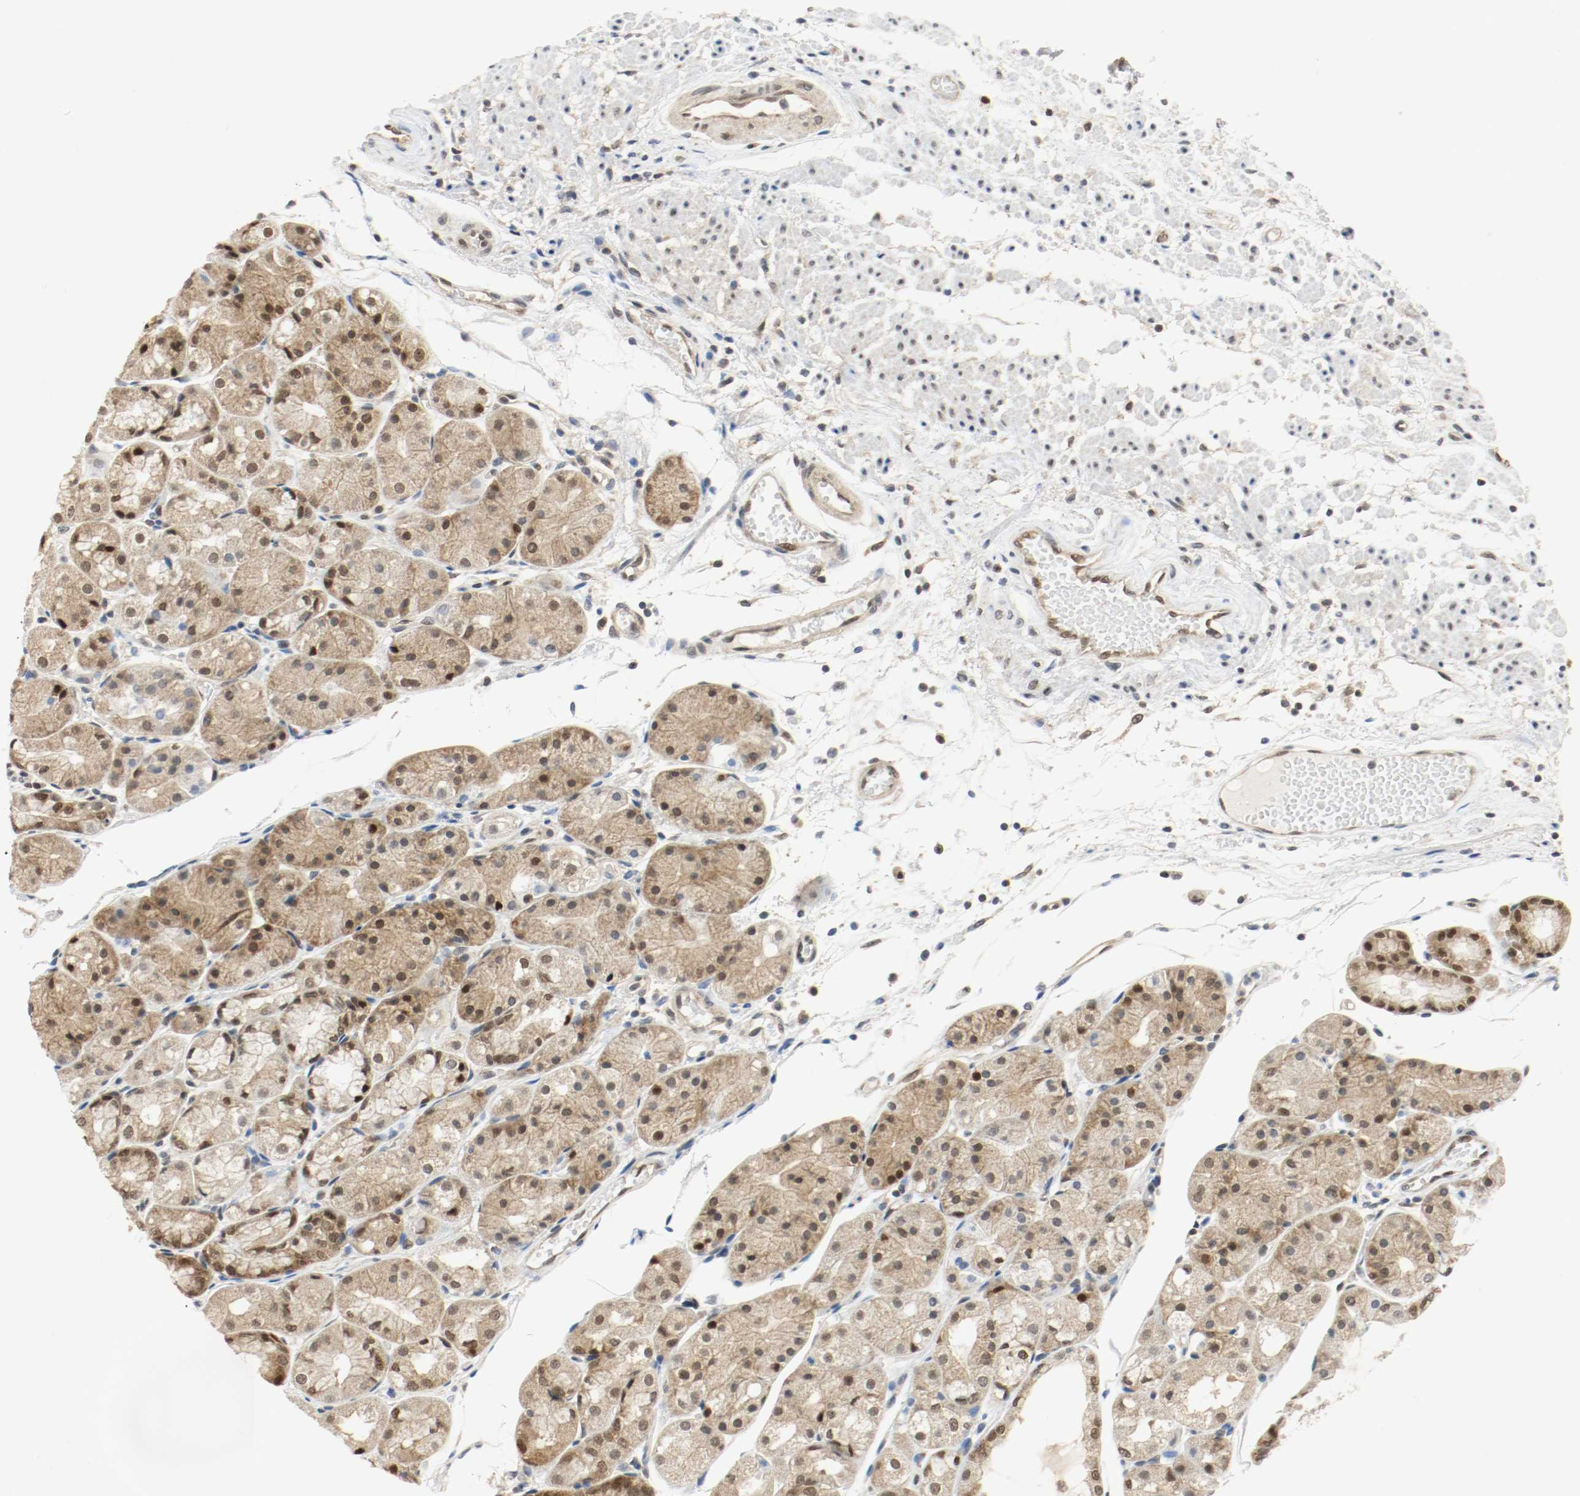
{"staining": {"intensity": "moderate", "quantity": ">75%", "location": "cytoplasmic/membranous,nuclear"}, "tissue": "stomach", "cell_type": "Glandular cells", "image_type": "normal", "snomed": [{"axis": "morphology", "description": "Normal tissue, NOS"}, {"axis": "topography", "description": "Stomach, upper"}], "caption": "Immunohistochemical staining of unremarkable stomach displays moderate cytoplasmic/membranous,nuclear protein positivity in about >75% of glandular cells.", "gene": "PPME1", "patient": {"sex": "male", "age": 72}}